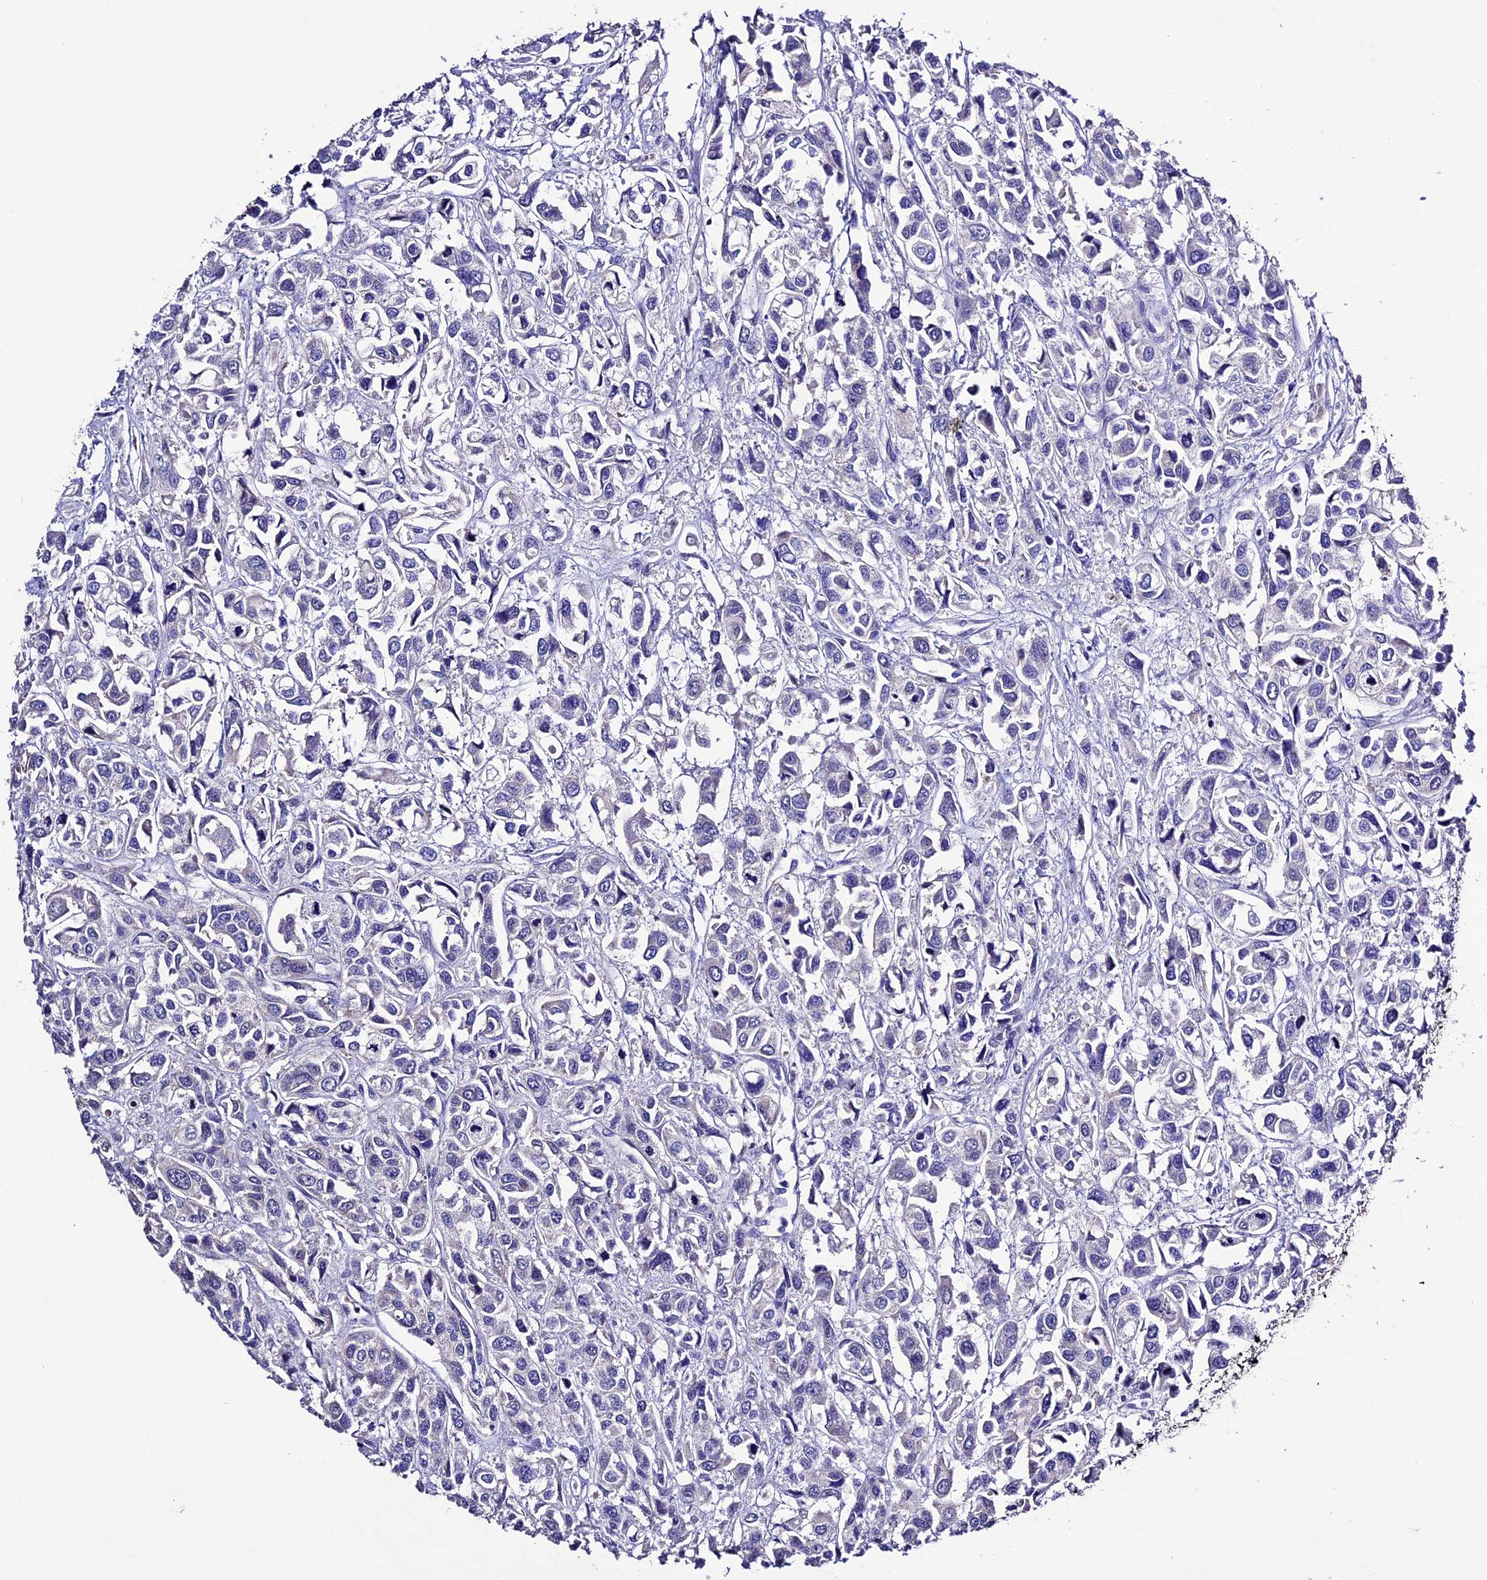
{"staining": {"intensity": "negative", "quantity": "none", "location": "none"}, "tissue": "urothelial cancer", "cell_type": "Tumor cells", "image_type": "cancer", "snomed": [{"axis": "morphology", "description": "Urothelial carcinoma, High grade"}, {"axis": "topography", "description": "Urinary bladder"}], "caption": "Urothelial cancer was stained to show a protein in brown. There is no significant staining in tumor cells.", "gene": "DIS3L", "patient": {"sex": "male", "age": 67}}